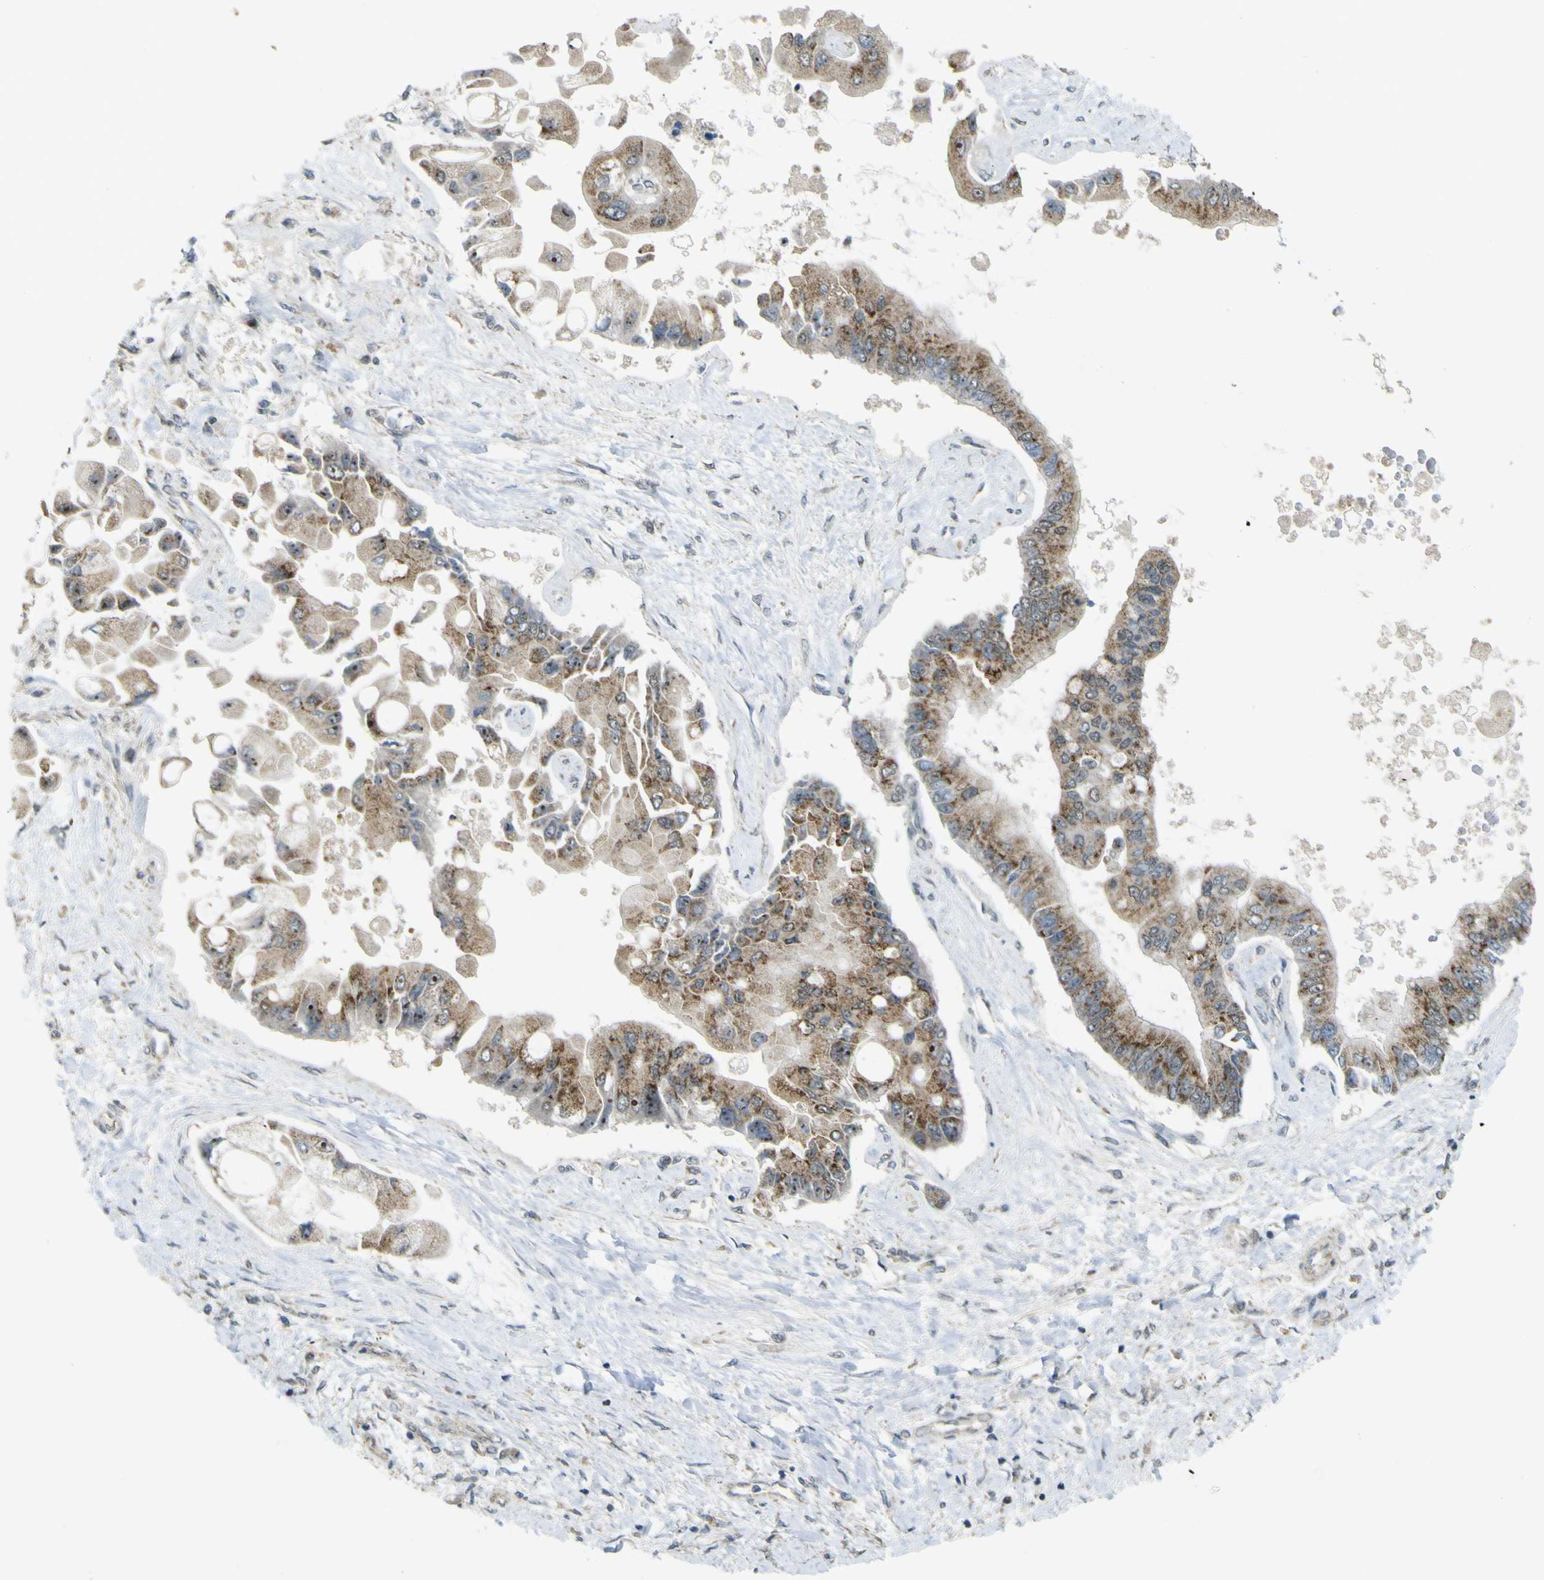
{"staining": {"intensity": "moderate", "quantity": ">75%", "location": "cytoplasmic/membranous,nuclear"}, "tissue": "liver cancer", "cell_type": "Tumor cells", "image_type": "cancer", "snomed": [{"axis": "morphology", "description": "Cholangiocarcinoma"}, {"axis": "topography", "description": "Liver"}], "caption": "Protein positivity by immunohistochemistry (IHC) shows moderate cytoplasmic/membranous and nuclear staining in approximately >75% of tumor cells in liver cholangiocarcinoma. (IHC, brightfield microscopy, high magnification).", "gene": "ACBD5", "patient": {"sex": "male", "age": 50}}